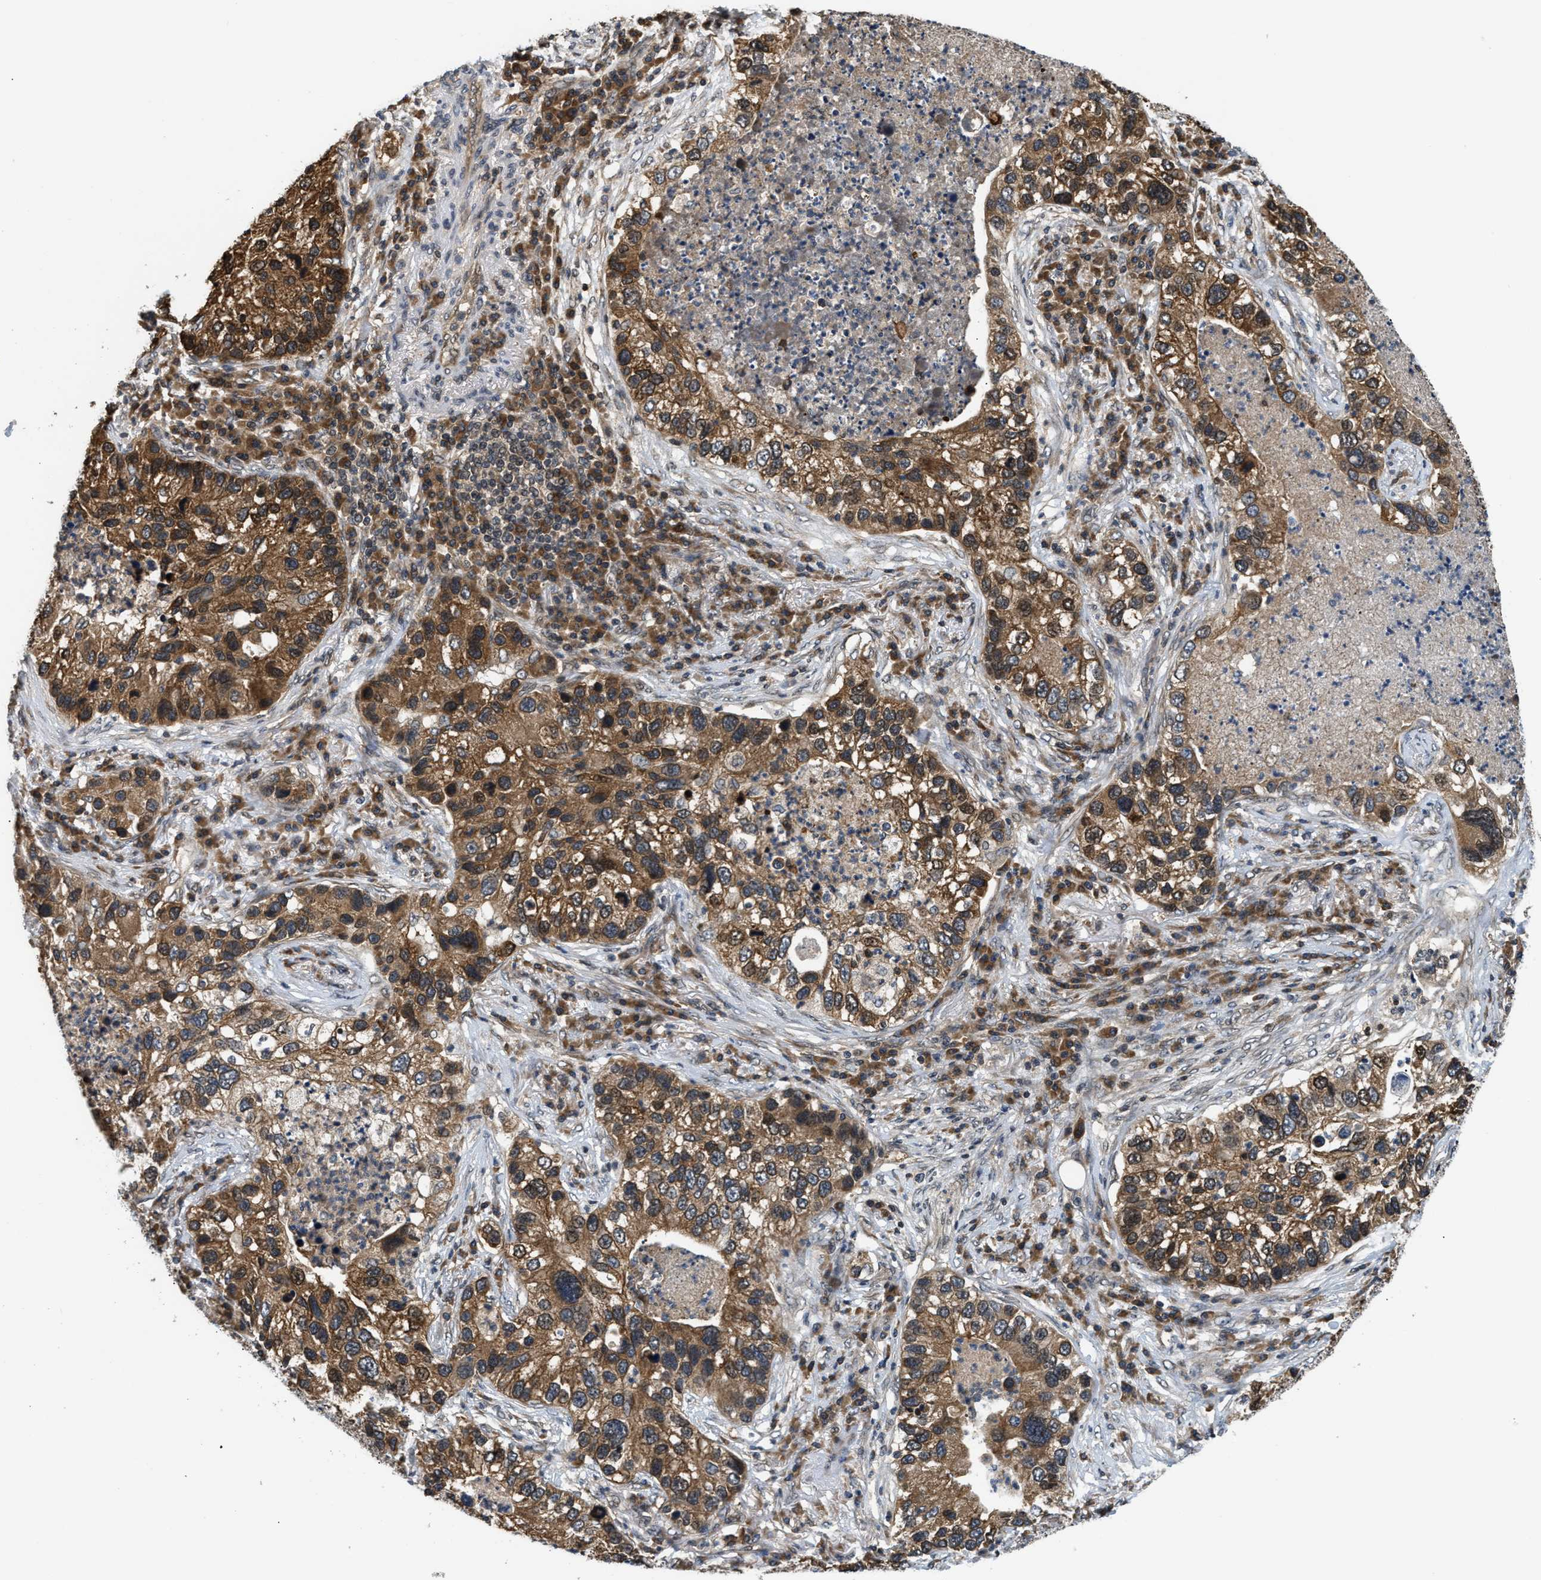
{"staining": {"intensity": "moderate", "quantity": ">75%", "location": "cytoplasmic/membranous"}, "tissue": "lung cancer", "cell_type": "Tumor cells", "image_type": "cancer", "snomed": [{"axis": "morphology", "description": "Normal tissue, NOS"}, {"axis": "morphology", "description": "Adenocarcinoma, NOS"}, {"axis": "topography", "description": "Bronchus"}, {"axis": "topography", "description": "Lung"}], "caption": "Protein staining exhibits moderate cytoplasmic/membranous positivity in approximately >75% of tumor cells in lung cancer. The staining was performed using DAB (3,3'-diaminobenzidine), with brown indicating positive protein expression. Nuclei are stained blue with hematoxylin.", "gene": "RAB29", "patient": {"sex": "male", "age": 54}}